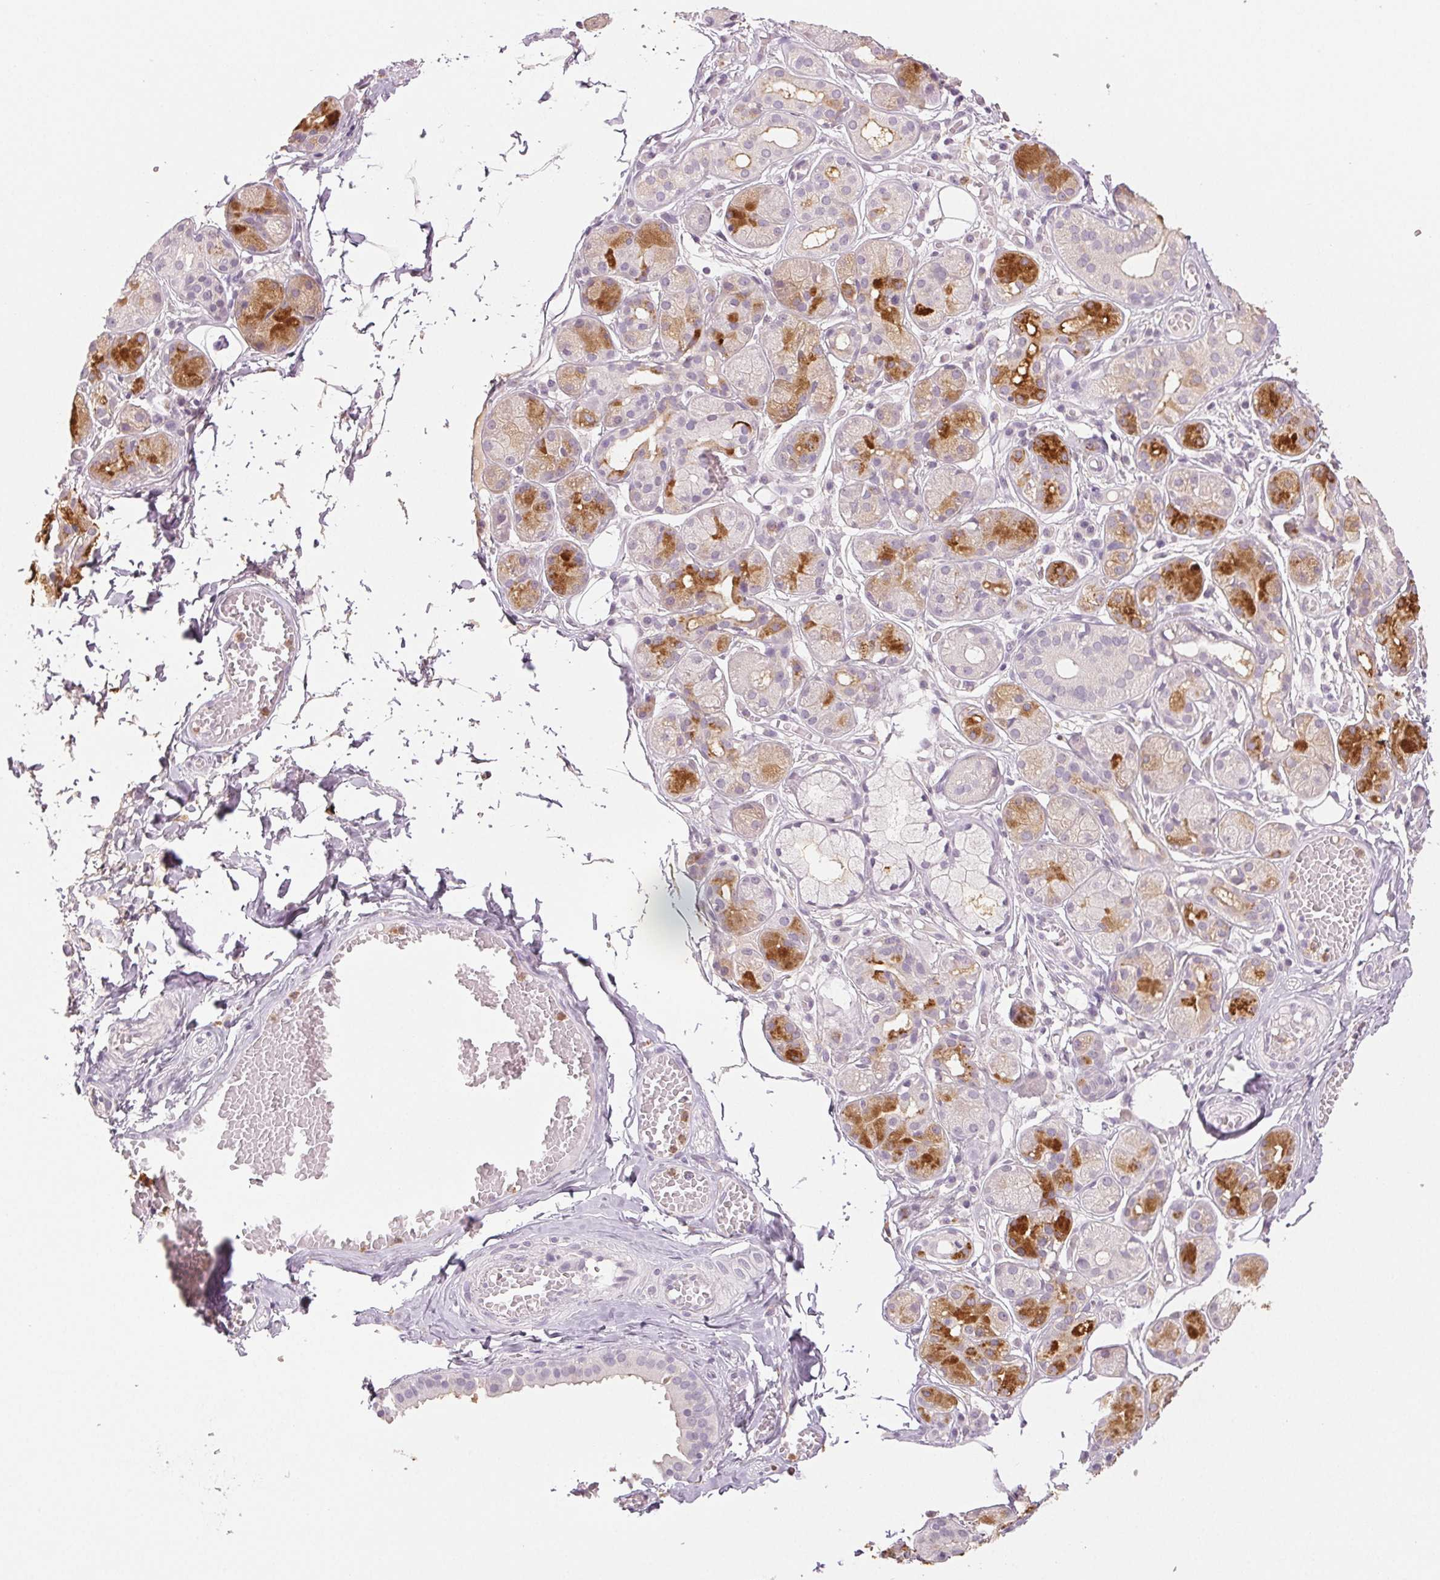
{"staining": {"intensity": "moderate", "quantity": "25%-75%", "location": "cytoplasmic/membranous"}, "tissue": "salivary gland", "cell_type": "Glandular cells", "image_type": "normal", "snomed": [{"axis": "morphology", "description": "Normal tissue, NOS"}, {"axis": "topography", "description": "Salivary gland"}, {"axis": "topography", "description": "Peripheral nerve tissue"}], "caption": "Immunohistochemistry image of normal salivary gland: salivary gland stained using immunohistochemistry (IHC) demonstrates medium levels of moderate protein expression localized specifically in the cytoplasmic/membranous of glandular cells, appearing as a cytoplasmic/membranous brown color.", "gene": "LTF", "patient": {"sex": "male", "age": 71}}